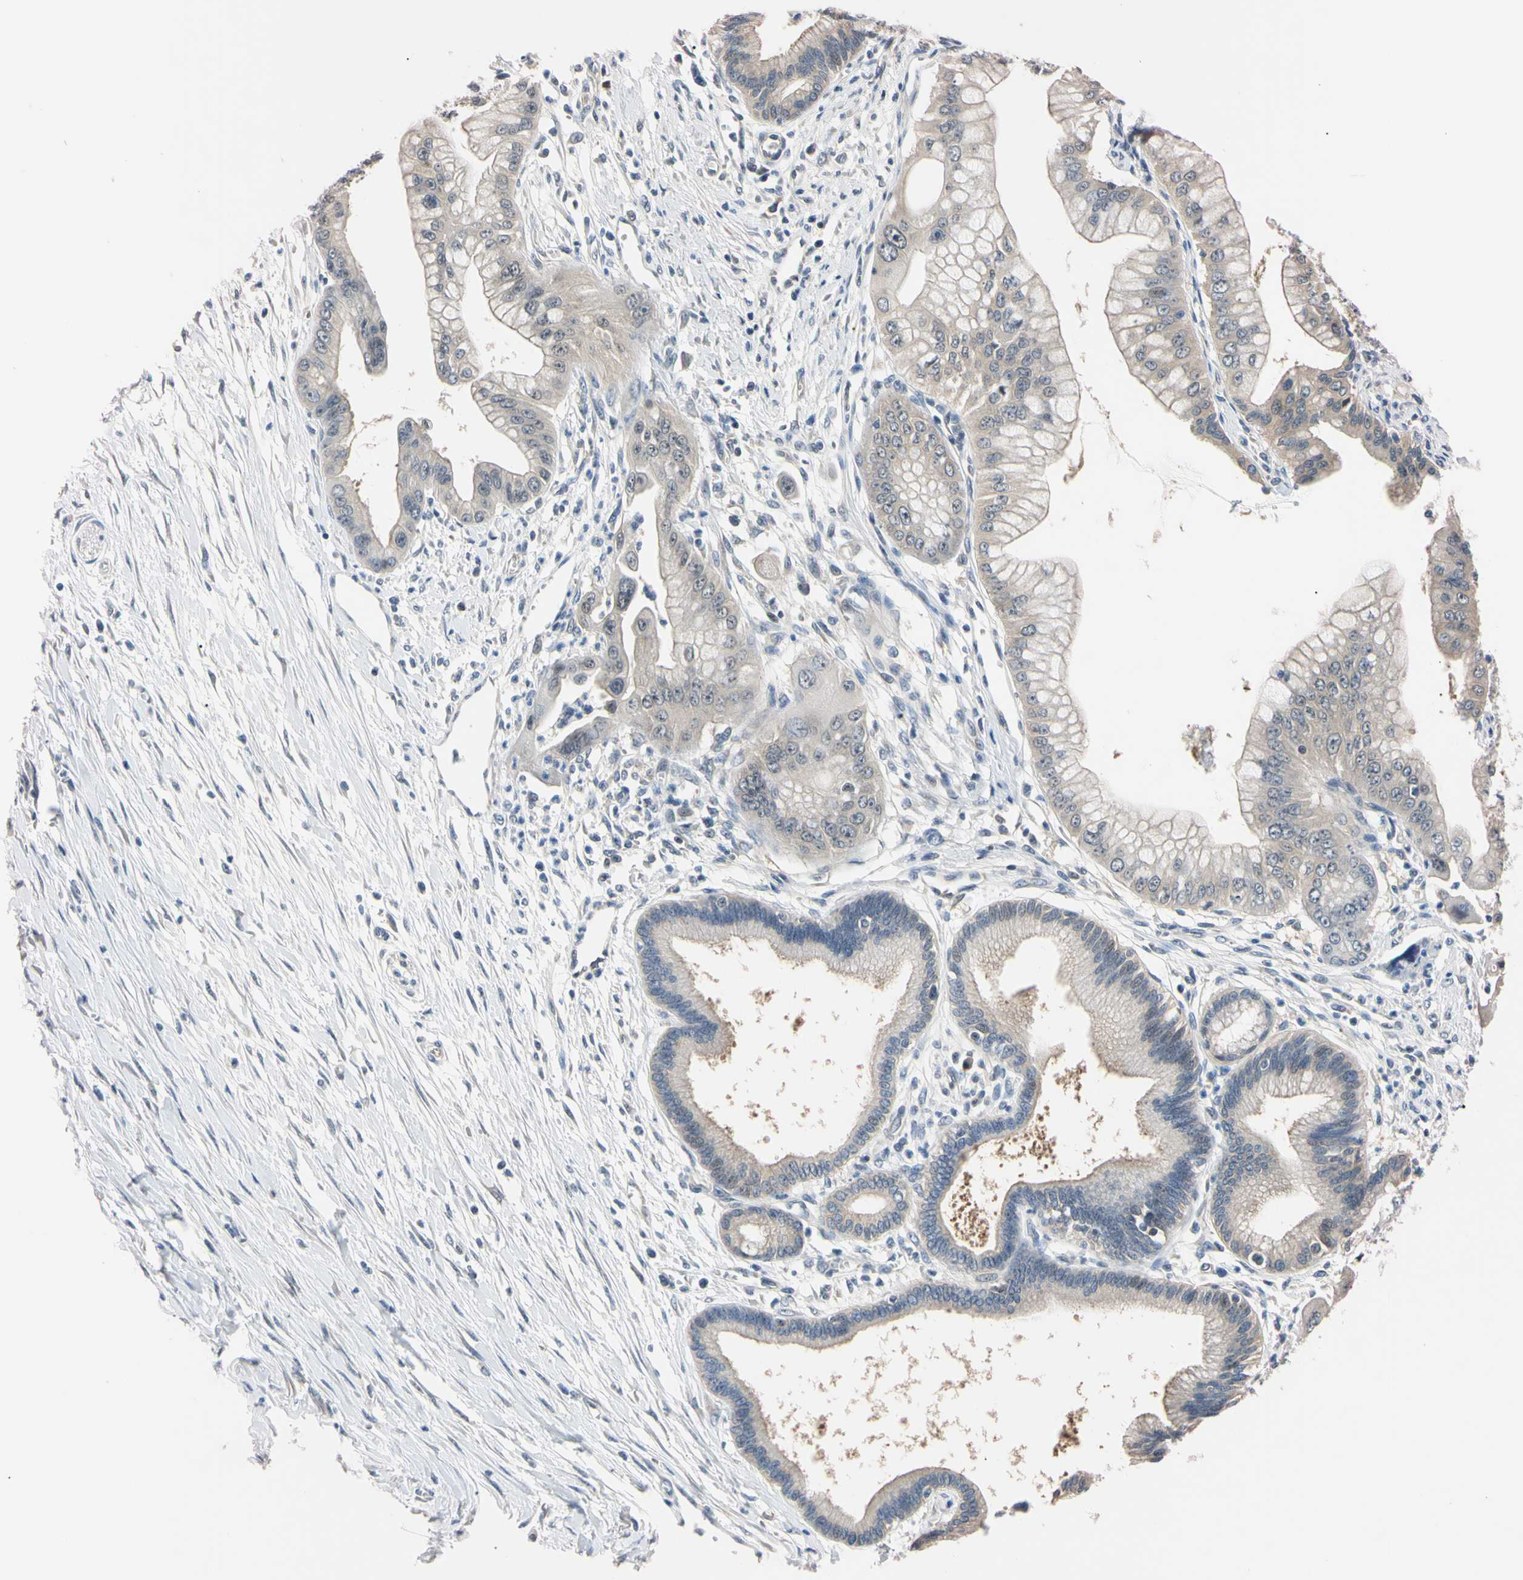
{"staining": {"intensity": "moderate", "quantity": "<25%", "location": "cytoplasmic/membranous"}, "tissue": "pancreatic cancer", "cell_type": "Tumor cells", "image_type": "cancer", "snomed": [{"axis": "morphology", "description": "Adenocarcinoma, NOS"}, {"axis": "topography", "description": "Pancreas"}], "caption": "Immunohistochemical staining of human pancreatic cancer (adenocarcinoma) exhibits low levels of moderate cytoplasmic/membranous expression in about <25% of tumor cells.", "gene": "RARS1", "patient": {"sex": "male", "age": 59}}